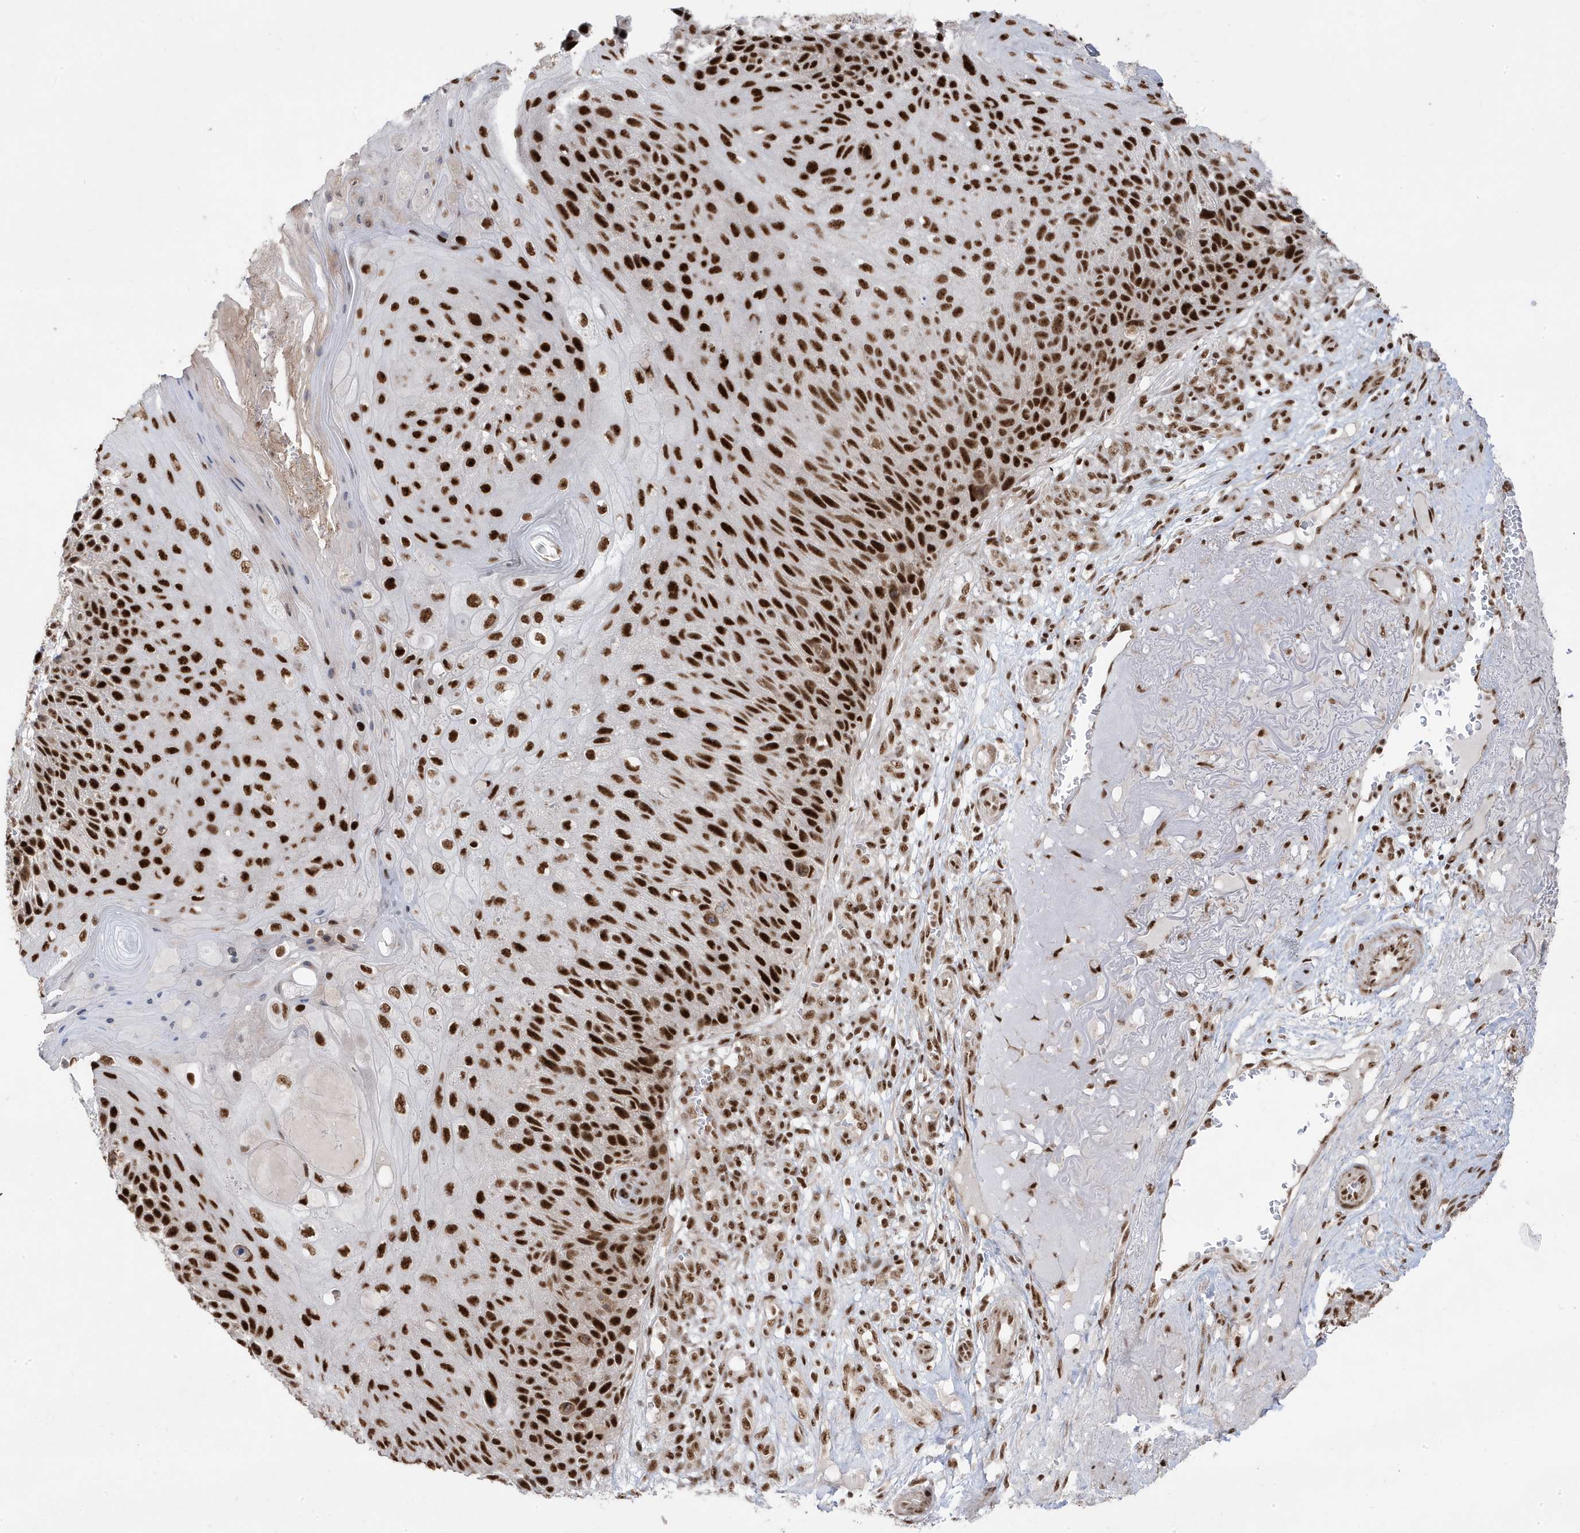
{"staining": {"intensity": "strong", "quantity": ">75%", "location": "nuclear"}, "tissue": "skin cancer", "cell_type": "Tumor cells", "image_type": "cancer", "snomed": [{"axis": "morphology", "description": "Squamous cell carcinoma, NOS"}, {"axis": "topography", "description": "Skin"}], "caption": "The image shows a brown stain indicating the presence of a protein in the nuclear of tumor cells in skin cancer.", "gene": "MTREX", "patient": {"sex": "female", "age": 88}}